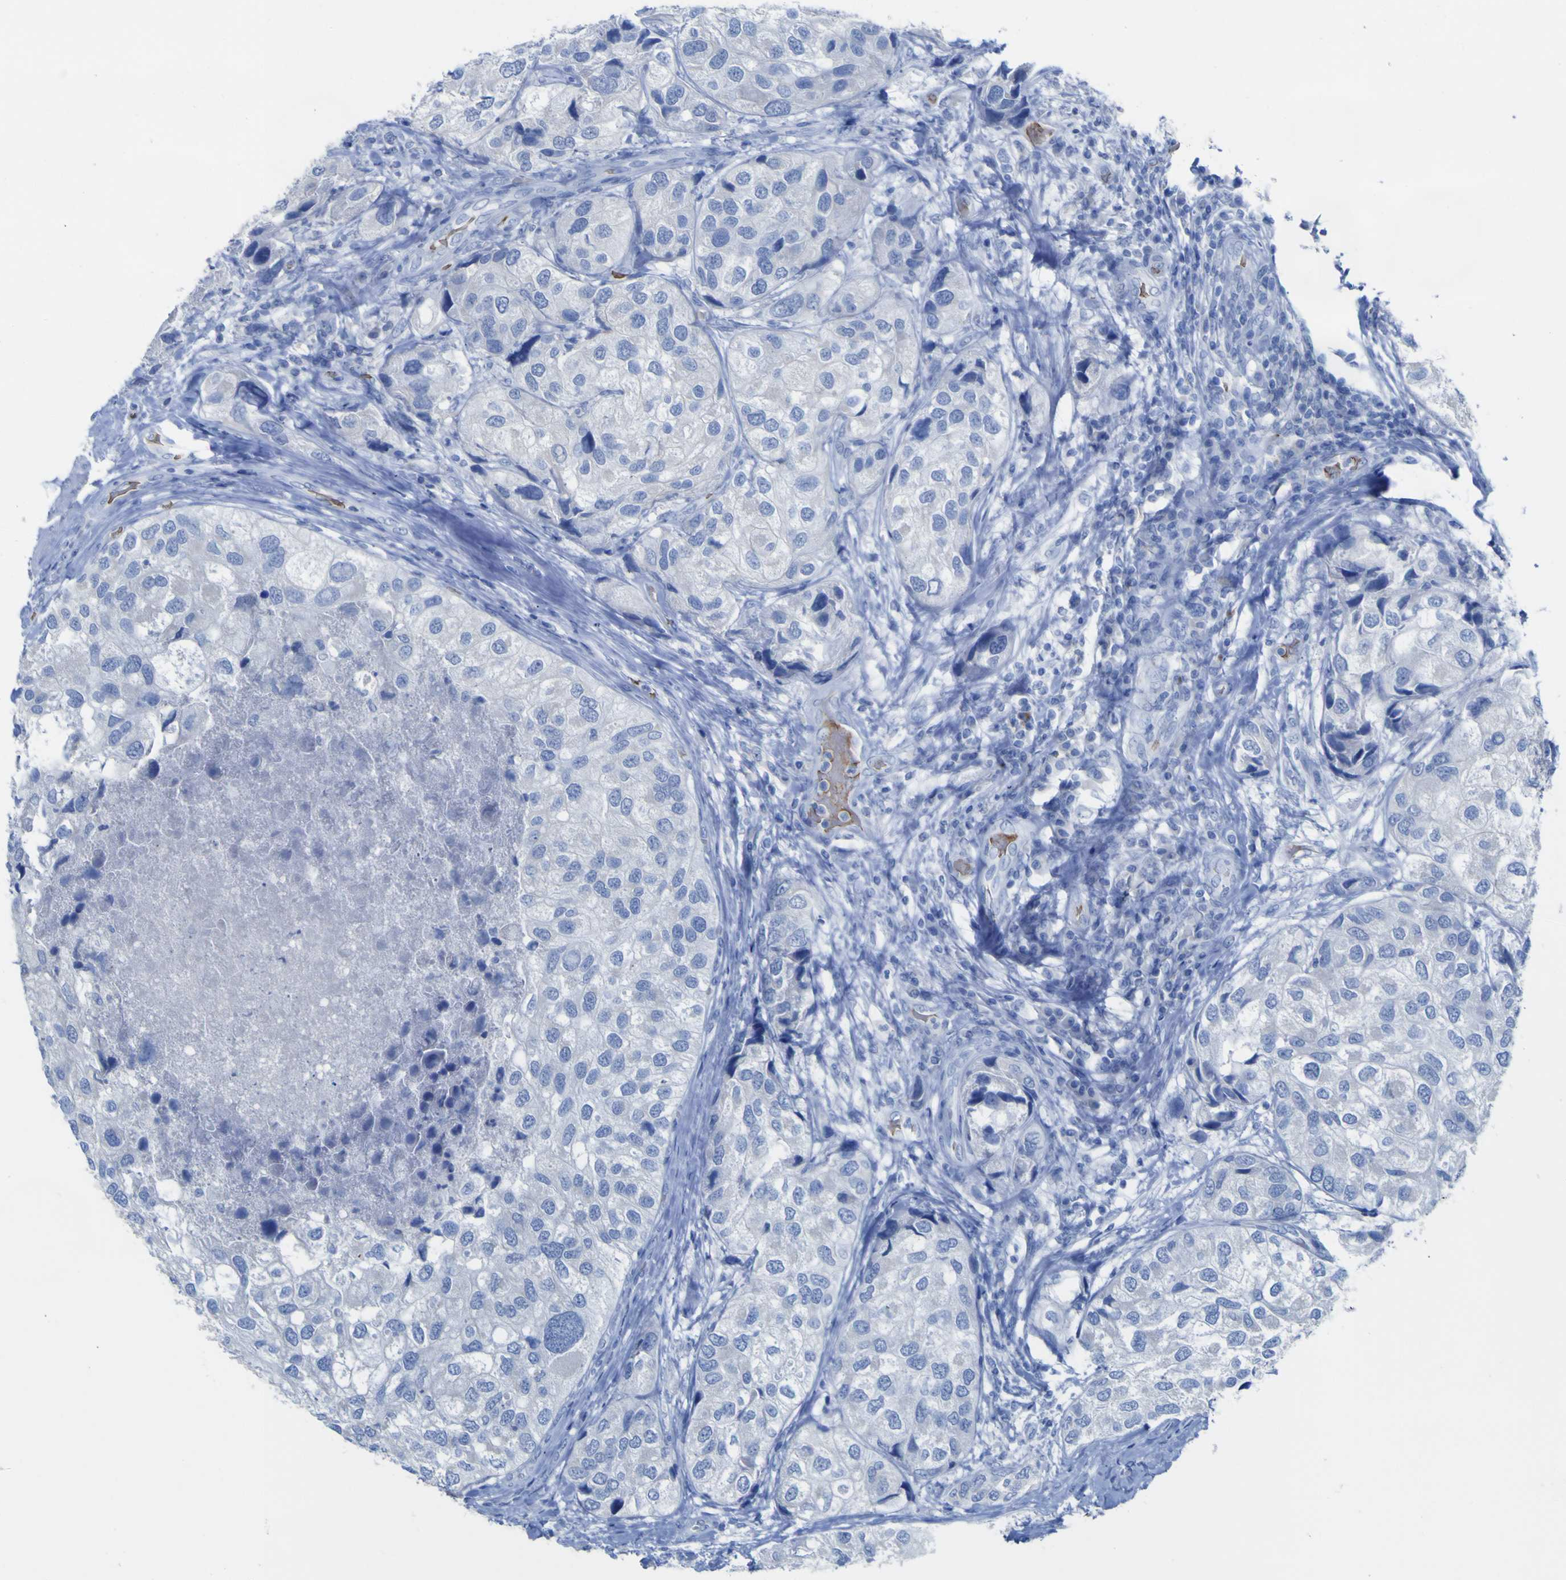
{"staining": {"intensity": "negative", "quantity": "none", "location": "none"}, "tissue": "urothelial cancer", "cell_type": "Tumor cells", "image_type": "cancer", "snomed": [{"axis": "morphology", "description": "Urothelial carcinoma, High grade"}, {"axis": "topography", "description": "Urinary bladder"}], "caption": "High power microscopy histopathology image of an immunohistochemistry image of urothelial cancer, revealing no significant positivity in tumor cells.", "gene": "GCM1", "patient": {"sex": "female", "age": 64}}